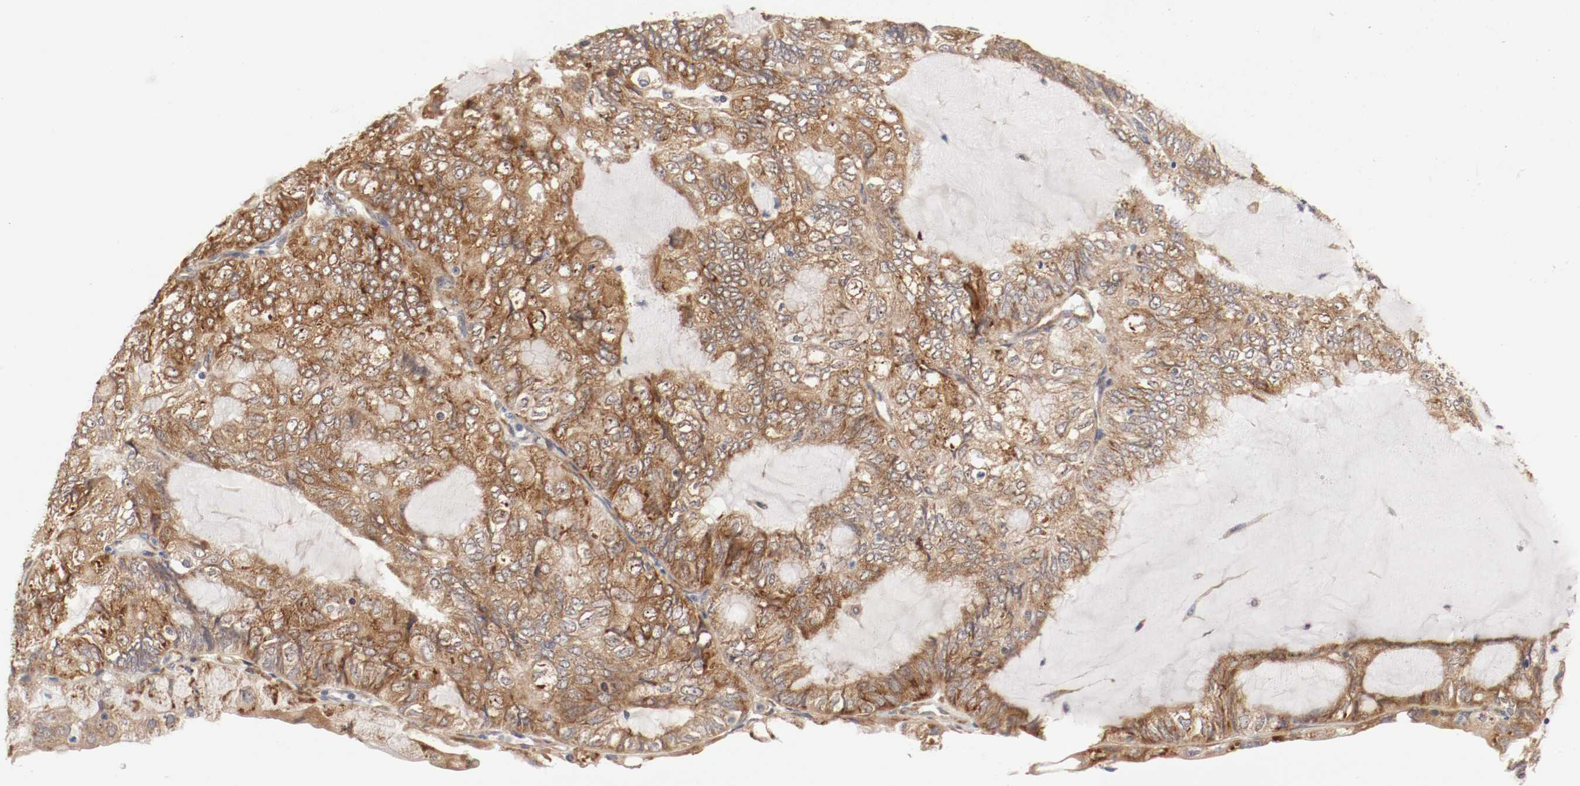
{"staining": {"intensity": "moderate", "quantity": ">75%", "location": "cytoplasmic/membranous"}, "tissue": "endometrial cancer", "cell_type": "Tumor cells", "image_type": "cancer", "snomed": [{"axis": "morphology", "description": "Adenocarcinoma, NOS"}, {"axis": "topography", "description": "Endometrium"}], "caption": "Endometrial adenocarcinoma stained with immunohistochemistry (IHC) demonstrates moderate cytoplasmic/membranous expression in about >75% of tumor cells.", "gene": "FKBP3", "patient": {"sex": "female", "age": 81}}